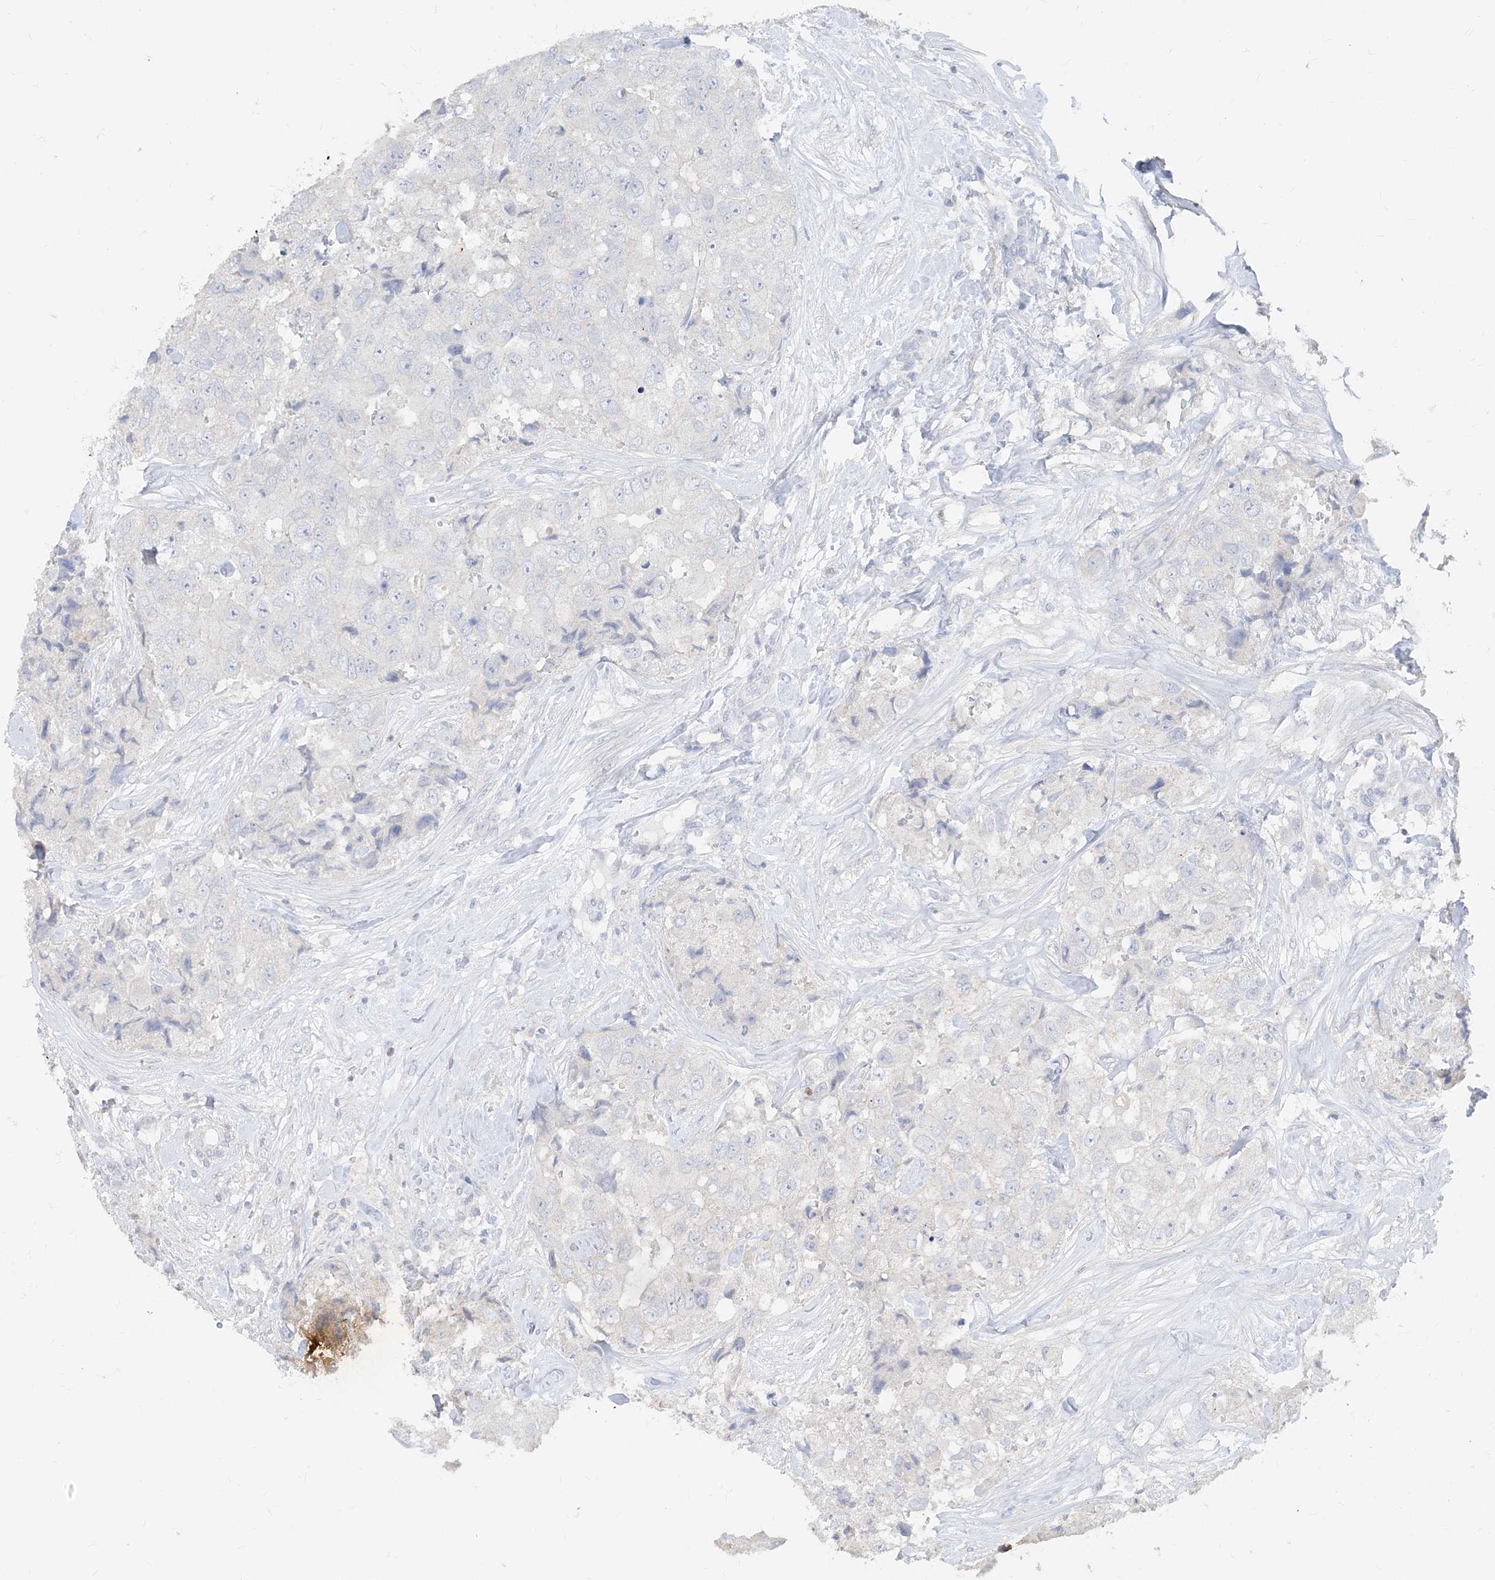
{"staining": {"intensity": "negative", "quantity": "none", "location": "none"}, "tissue": "breast cancer", "cell_type": "Tumor cells", "image_type": "cancer", "snomed": [{"axis": "morphology", "description": "Duct carcinoma"}, {"axis": "topography", "description": "Breast"}], "caption": "A high-resolution micrograph shows immunohistochemistry staining of breast cancer, which shows no significant staining in tumor cells.", "gene": "TBX21", "patient": {"sex": "female", "age": 62}}